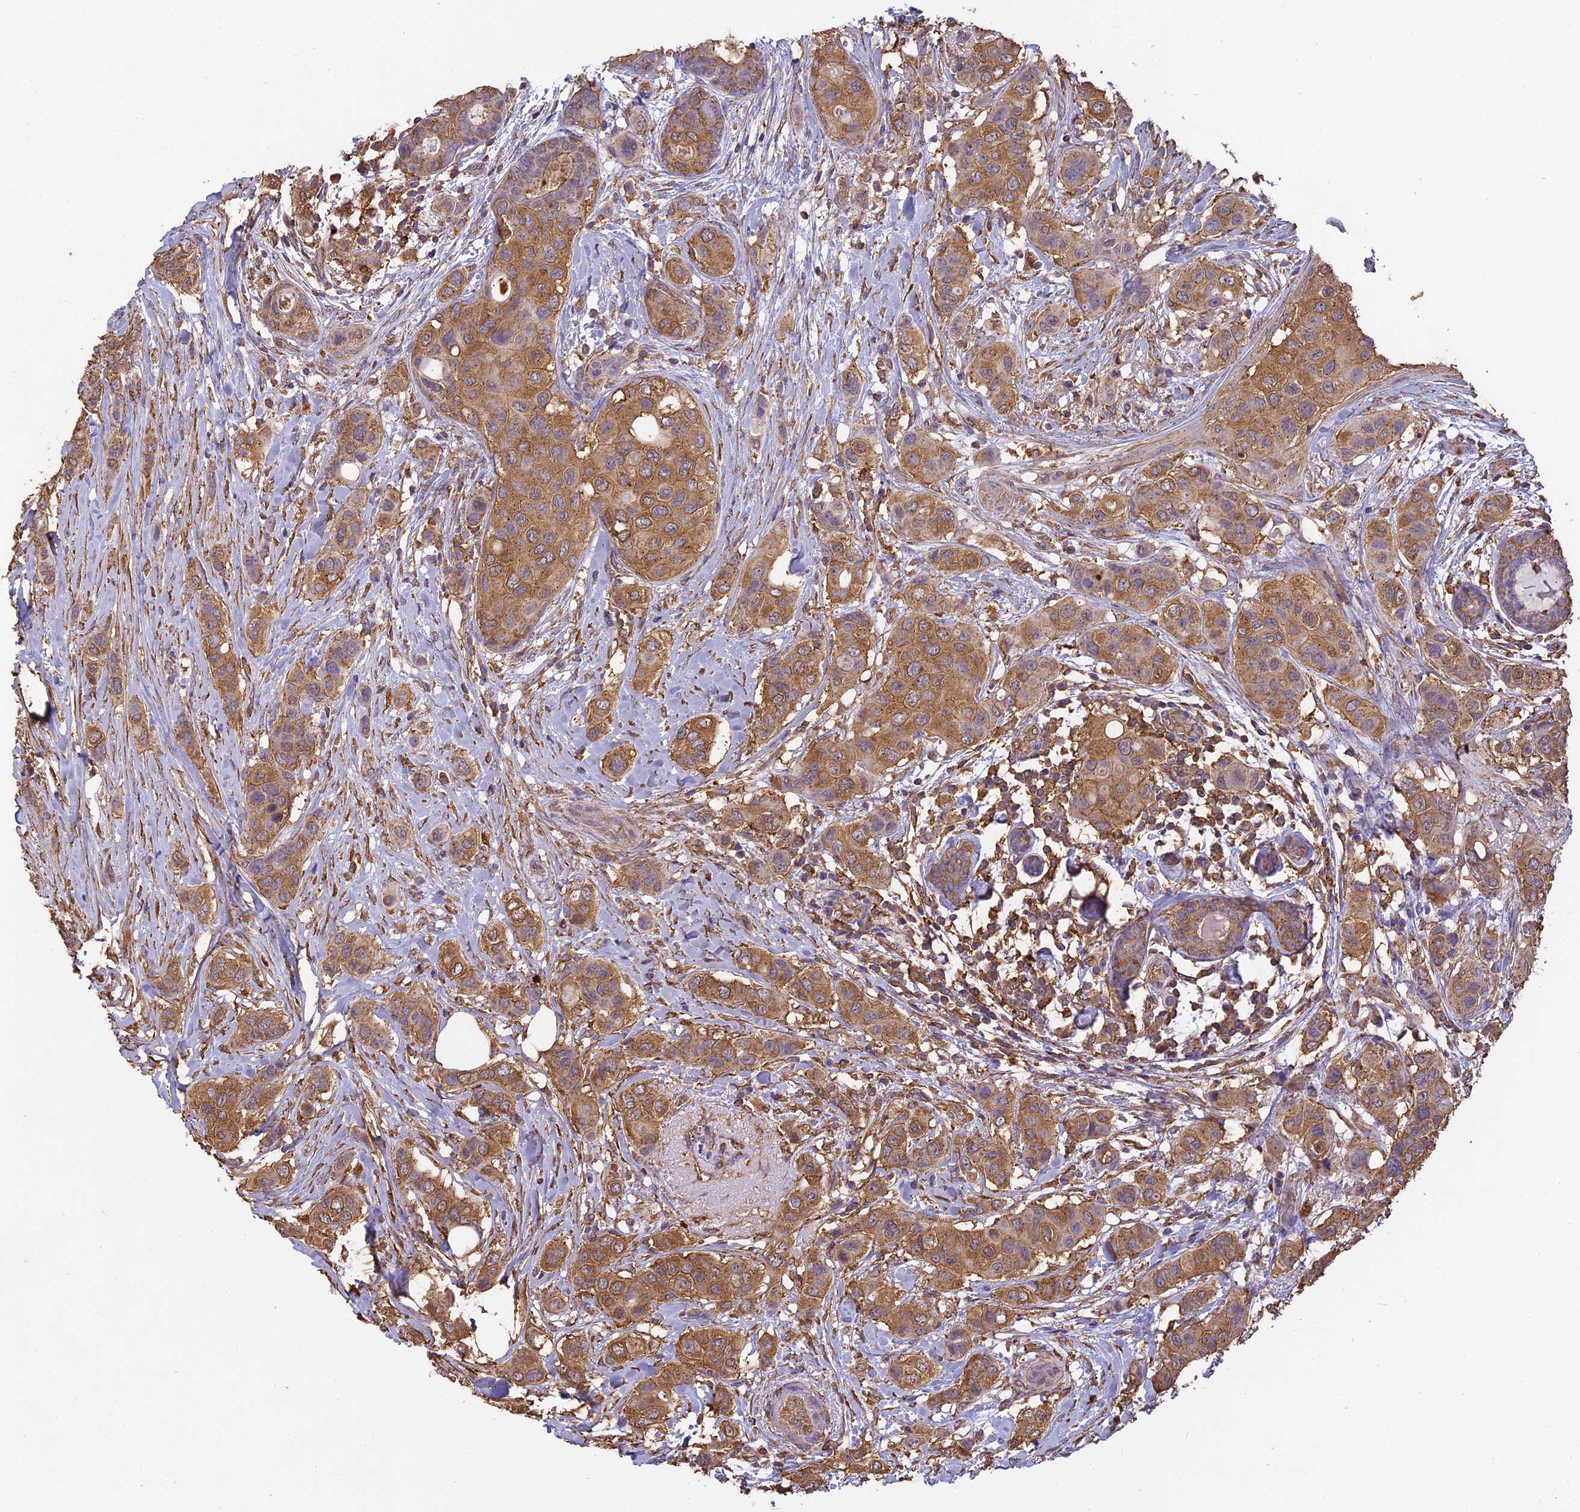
{"staining": {"intensity": "moderate", "quantity": ">75%", "location": "cytoplasmic/membranous"}, "tissue": "breast cancer", "cell_type": "Tumor cells", "image_type": "cancer", "snomed": [{"axis": "morphology", "description": "Lobular carcinoma"}, {"axis": "topography", "description": "Breast"}], "caption": "A high-resolution micrograph shows immunohistochemistry staining of breast cancer (lobular carcinoma), which displays moderate cytoplasmic/membranous expression in approximately >75% of tumor cells. The staining was performed using DAB to visualize the protein expression in brown, while the nuclei were stained in blue with hematoxylin (Magnification: 20x).", "gene": "ARHGAP19", "patient": {"sex": "female", "age": 51}}